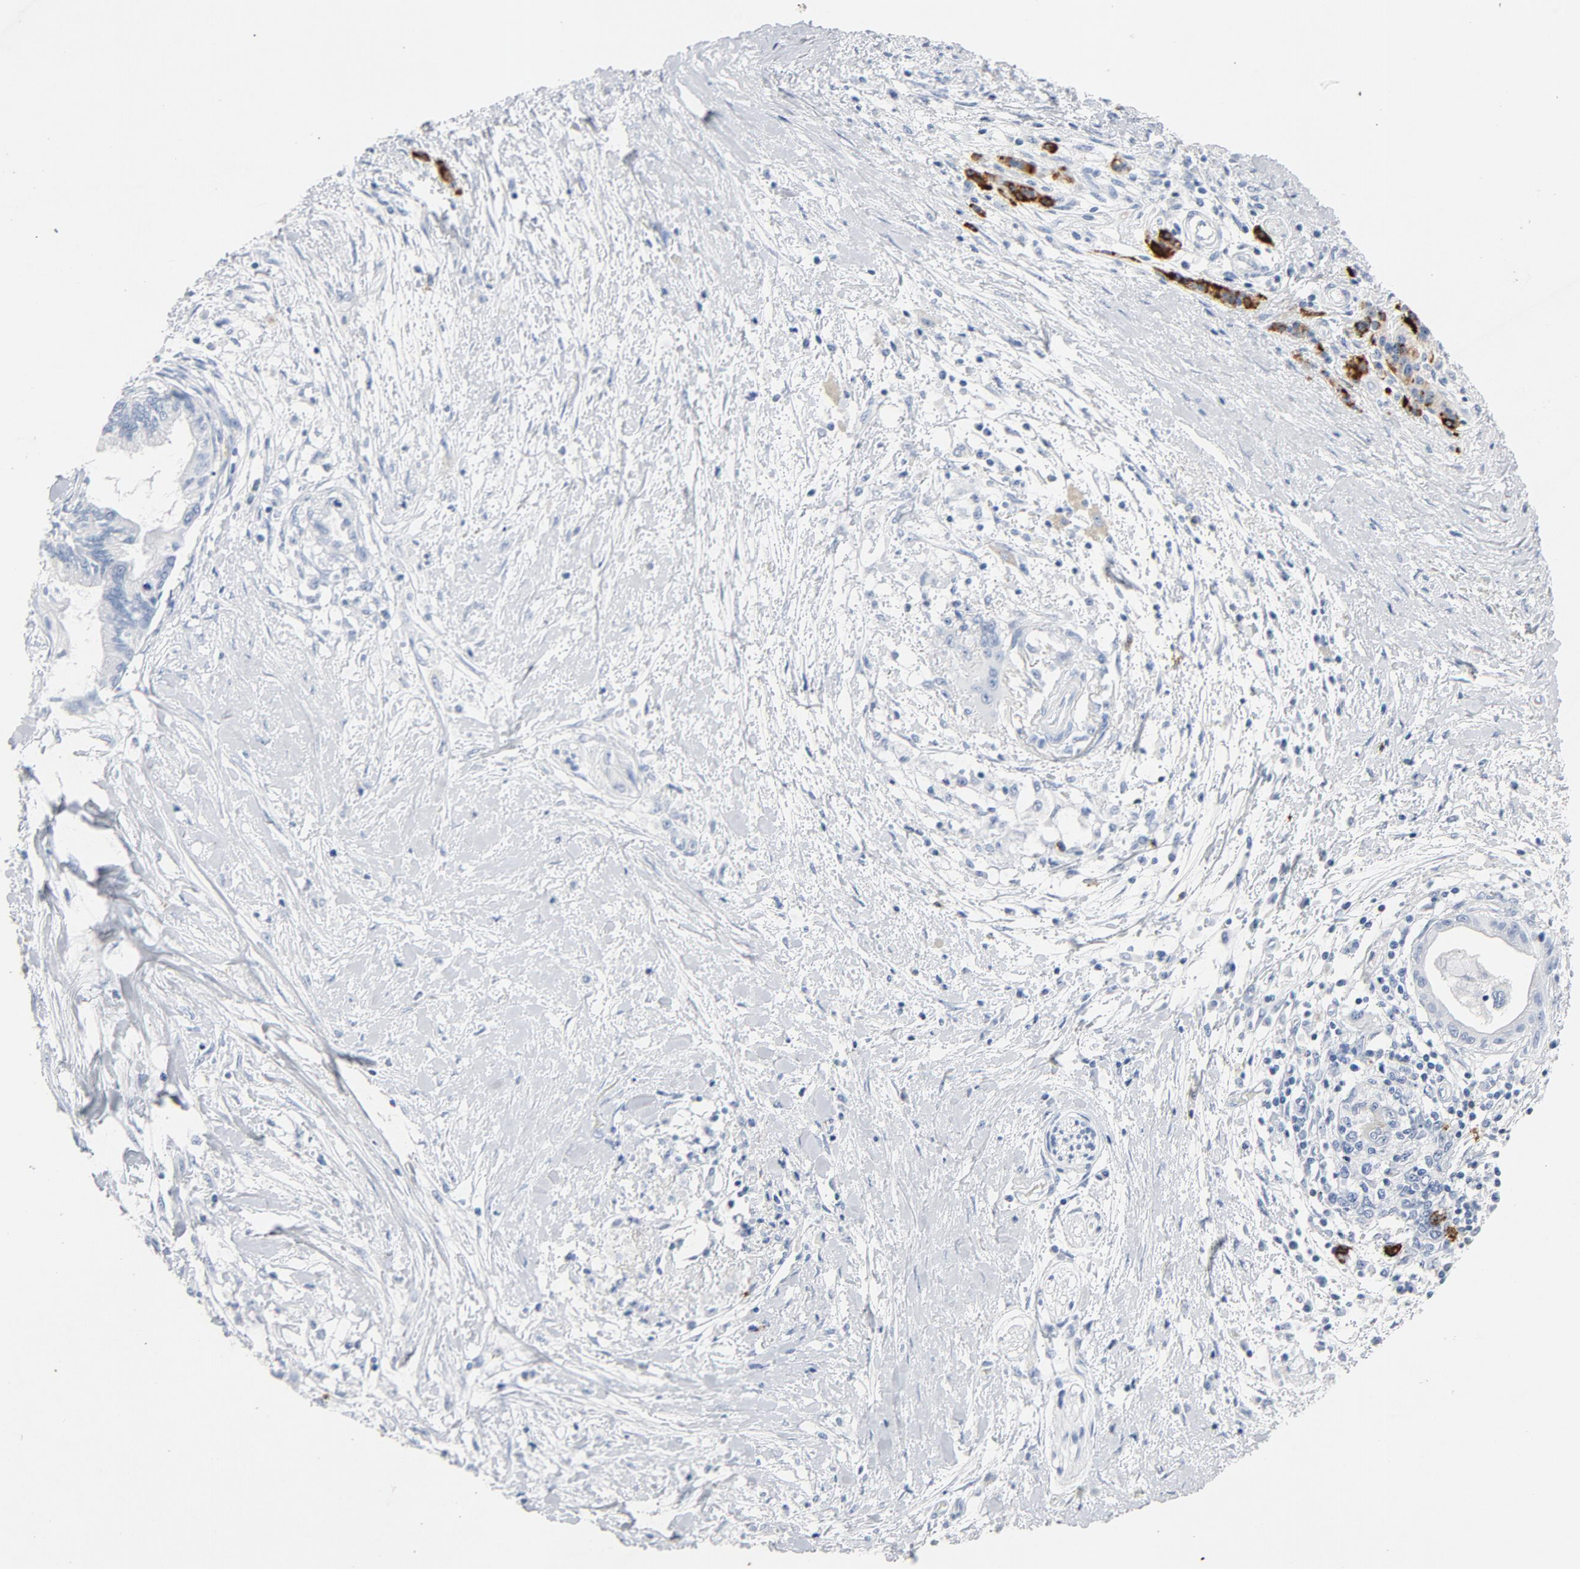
{"staining": {"intensity": "negative", "quantity": "none", "location": "none"}, "tissue": "pancreatic cancer", "cell_type": "Tumor cells", "image_type": "cancer", "snomed": [{"axis": "morphology", "description": "Adenocarcinoma, NOS"}, {"axis": "topography", "description": "Pancreas"}], "caption": "Immunohistochemistry of human adenocarcinoma (pancreatic) exhibits no expression in tumor cells. Brightfield microscopy of immunohistochemistry (IHC) stained with DAB (3,3'-diaminobenzidine) (brown) and hematoxylin (blue), captured at high magnification.", "gene": "PTPRB", "patient": {"sex": "female", "age": 64}}